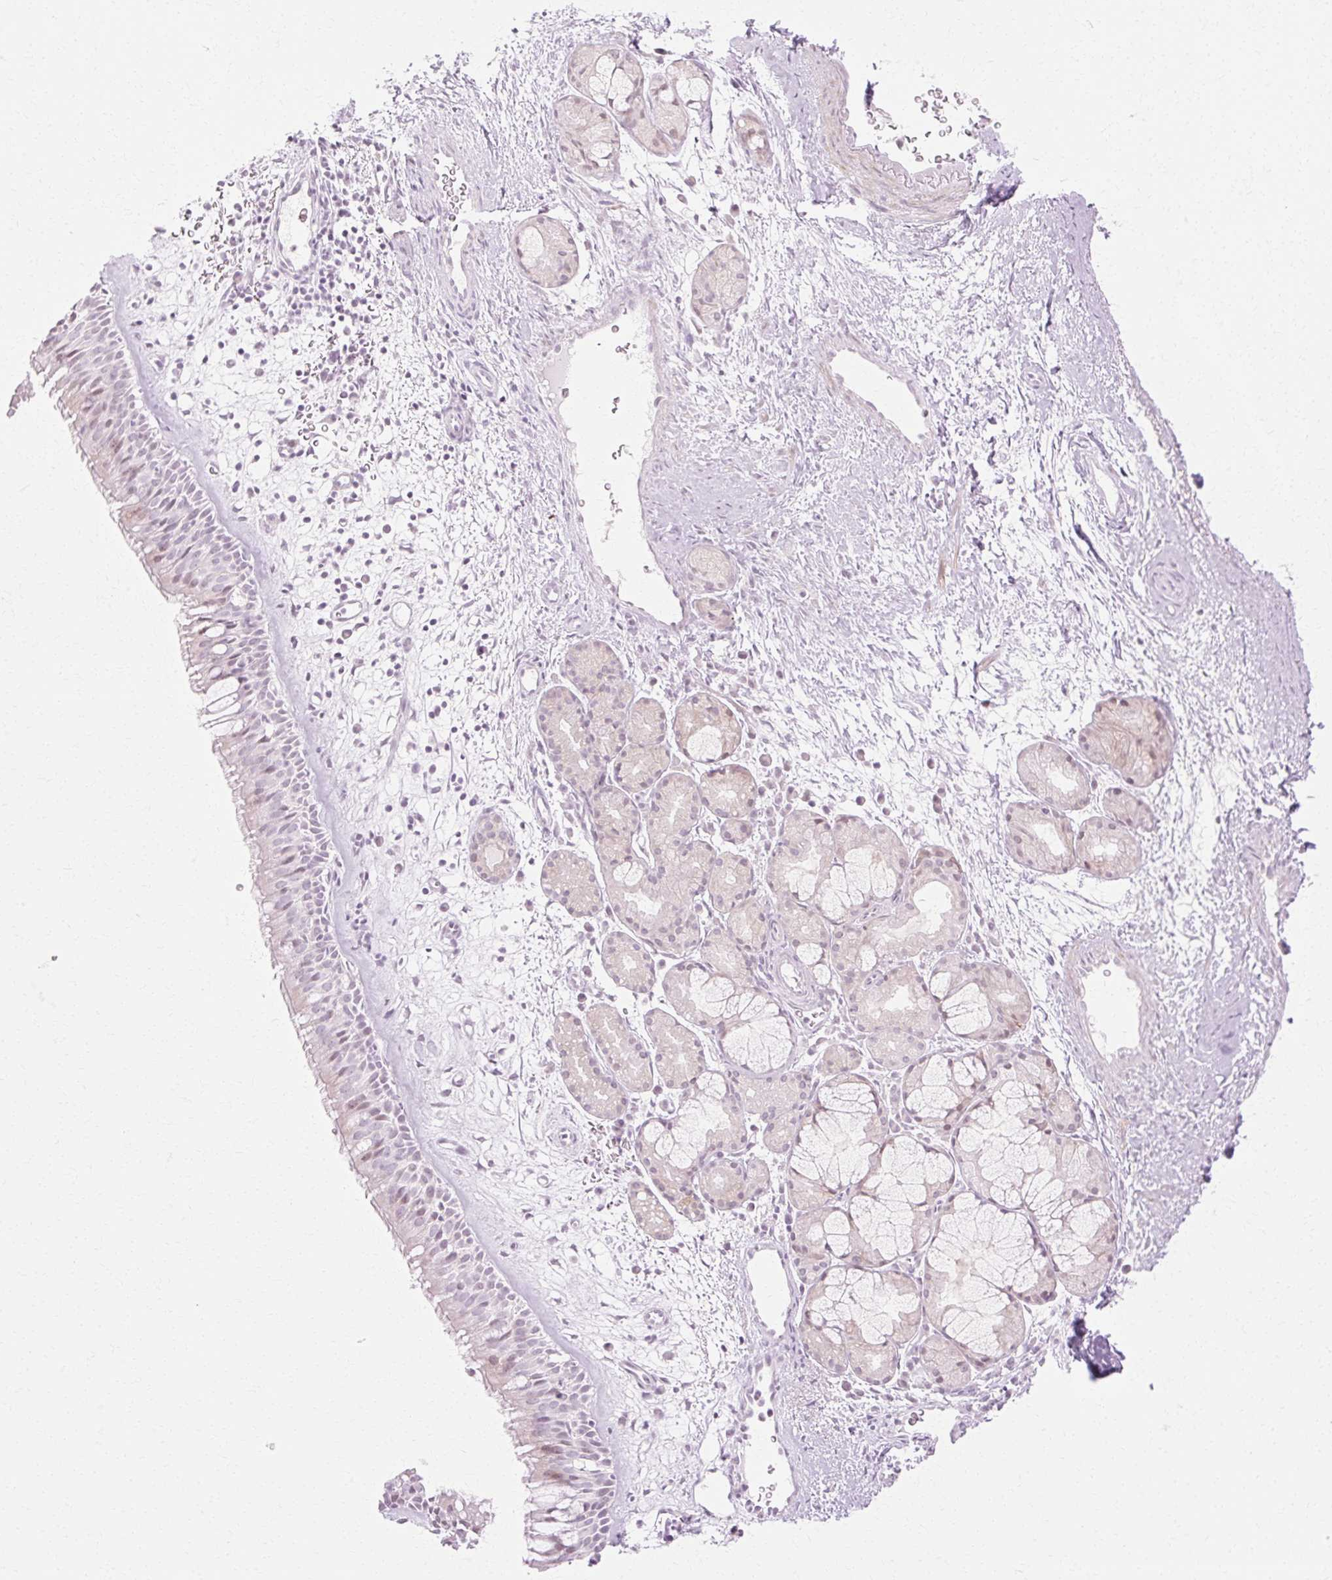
{"staining": {"intensity": "weak", "quantity": "<25%", "location": "nuclear"}, "tissue": "nasopharynx", "cell_type": "Respiratory epithelial cells", "image_type": "normal", "snomed": [{"axis": "morphology", "description": "Normal tissue, NOS"}, {"axis": "topography", "description": "Nasopharynx"}], "caption": "The image demonstrates no staining of respiratory epithelial cells in benign nasopharynx.", "gene": "C3orf49", "patient": {"sex": "male", "age": 65}}